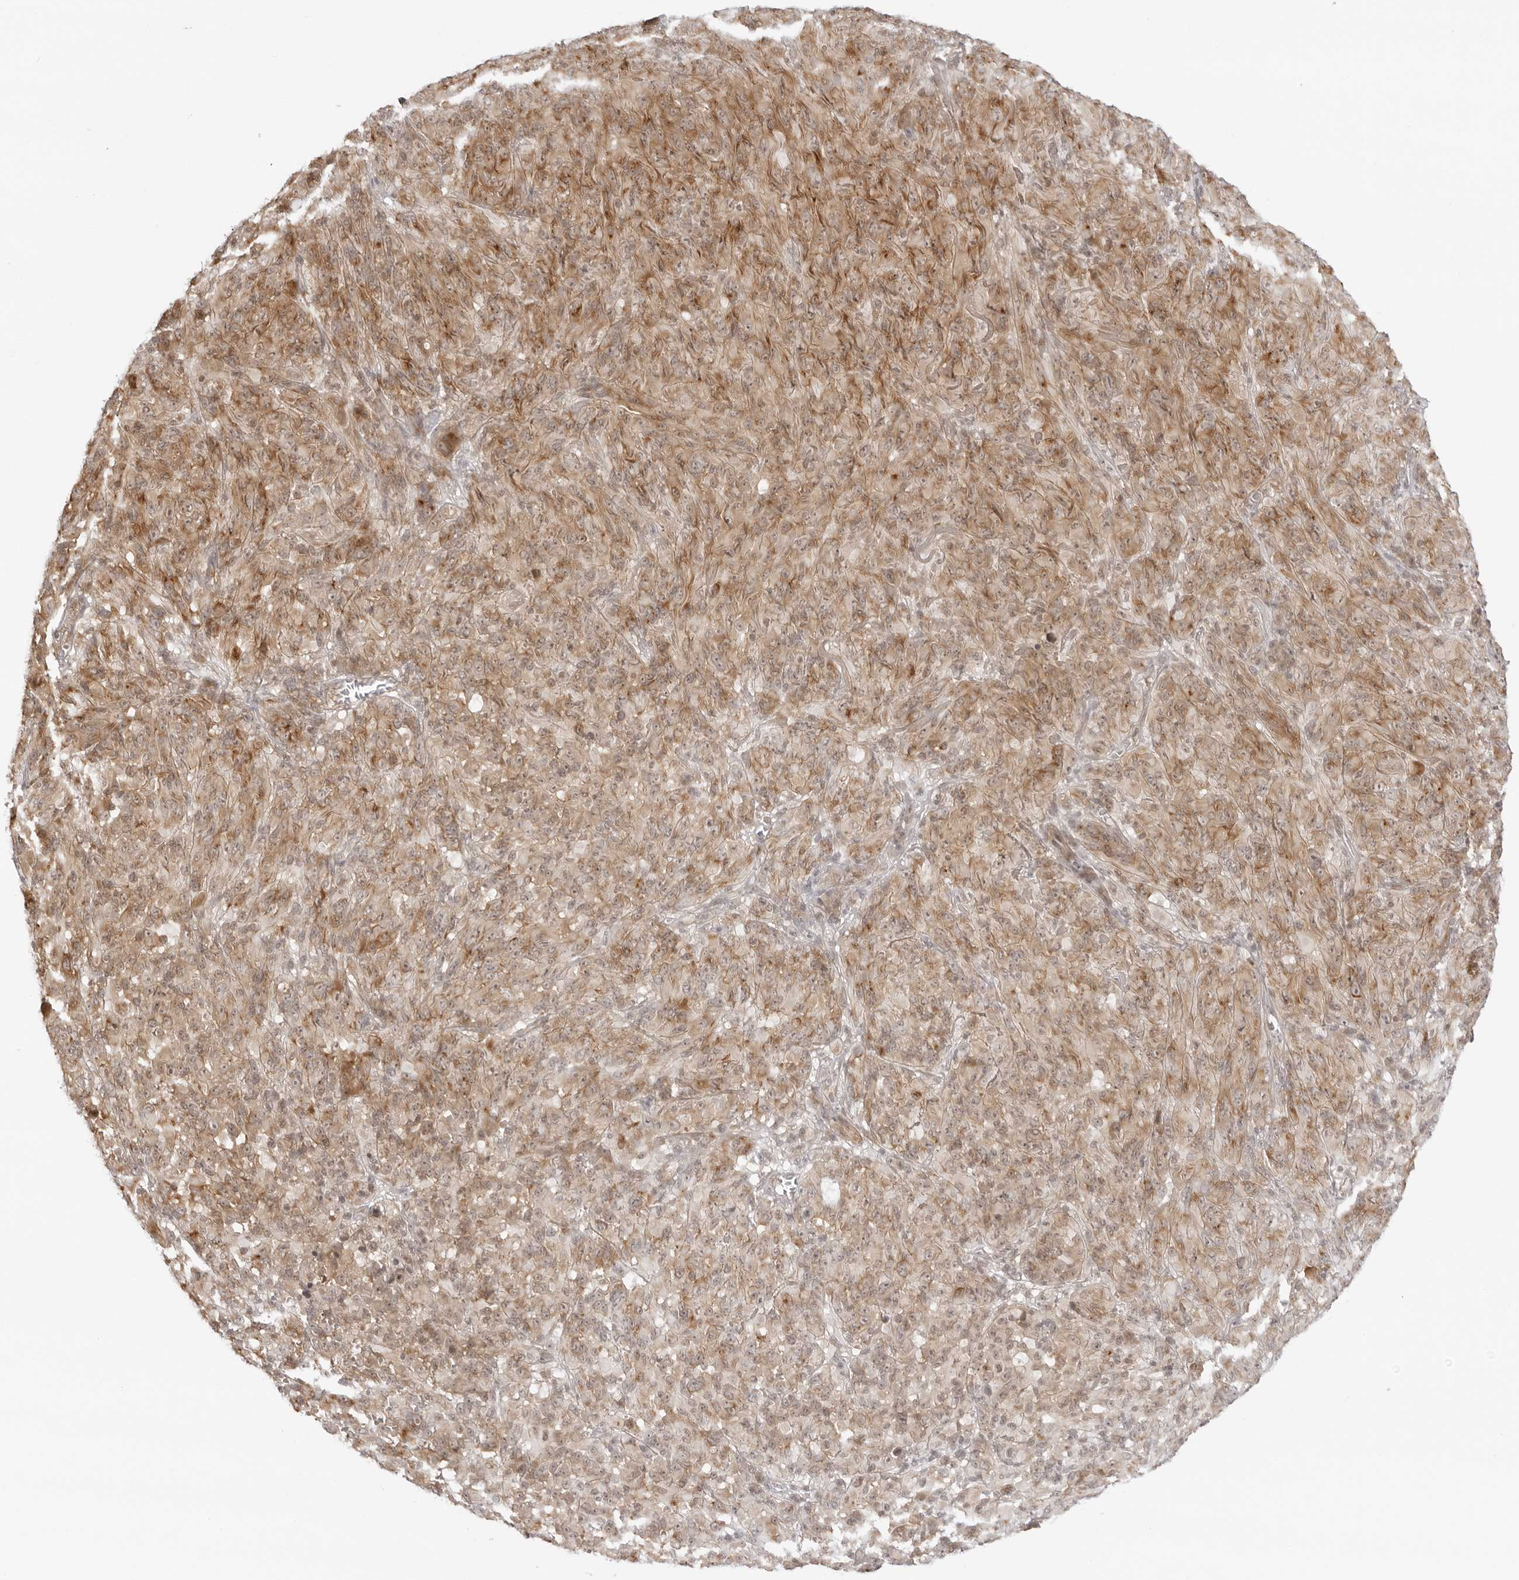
{"staining": {"intensity": "moderate", "quantity": ">75%", "location": "cytoplasmic/membranous"}, "tissue": "melanoma", "cell_type": "Tumor cells", "image_type": "cancer", "snomed": [{"axis": "morphology", "description": "Malignant melanoma, NOS"}, {"axis": "topography", "description": "Skin of head"}], "caption": "Approximately >75% of tumor cells in malignant melanoma demonstrate moderate cytoplasmic/membranous protein staining as visualized by brown immunohistochemical staining.", "gene": "PRRC2C", "patient": {"sex": "male", "age": 96}}